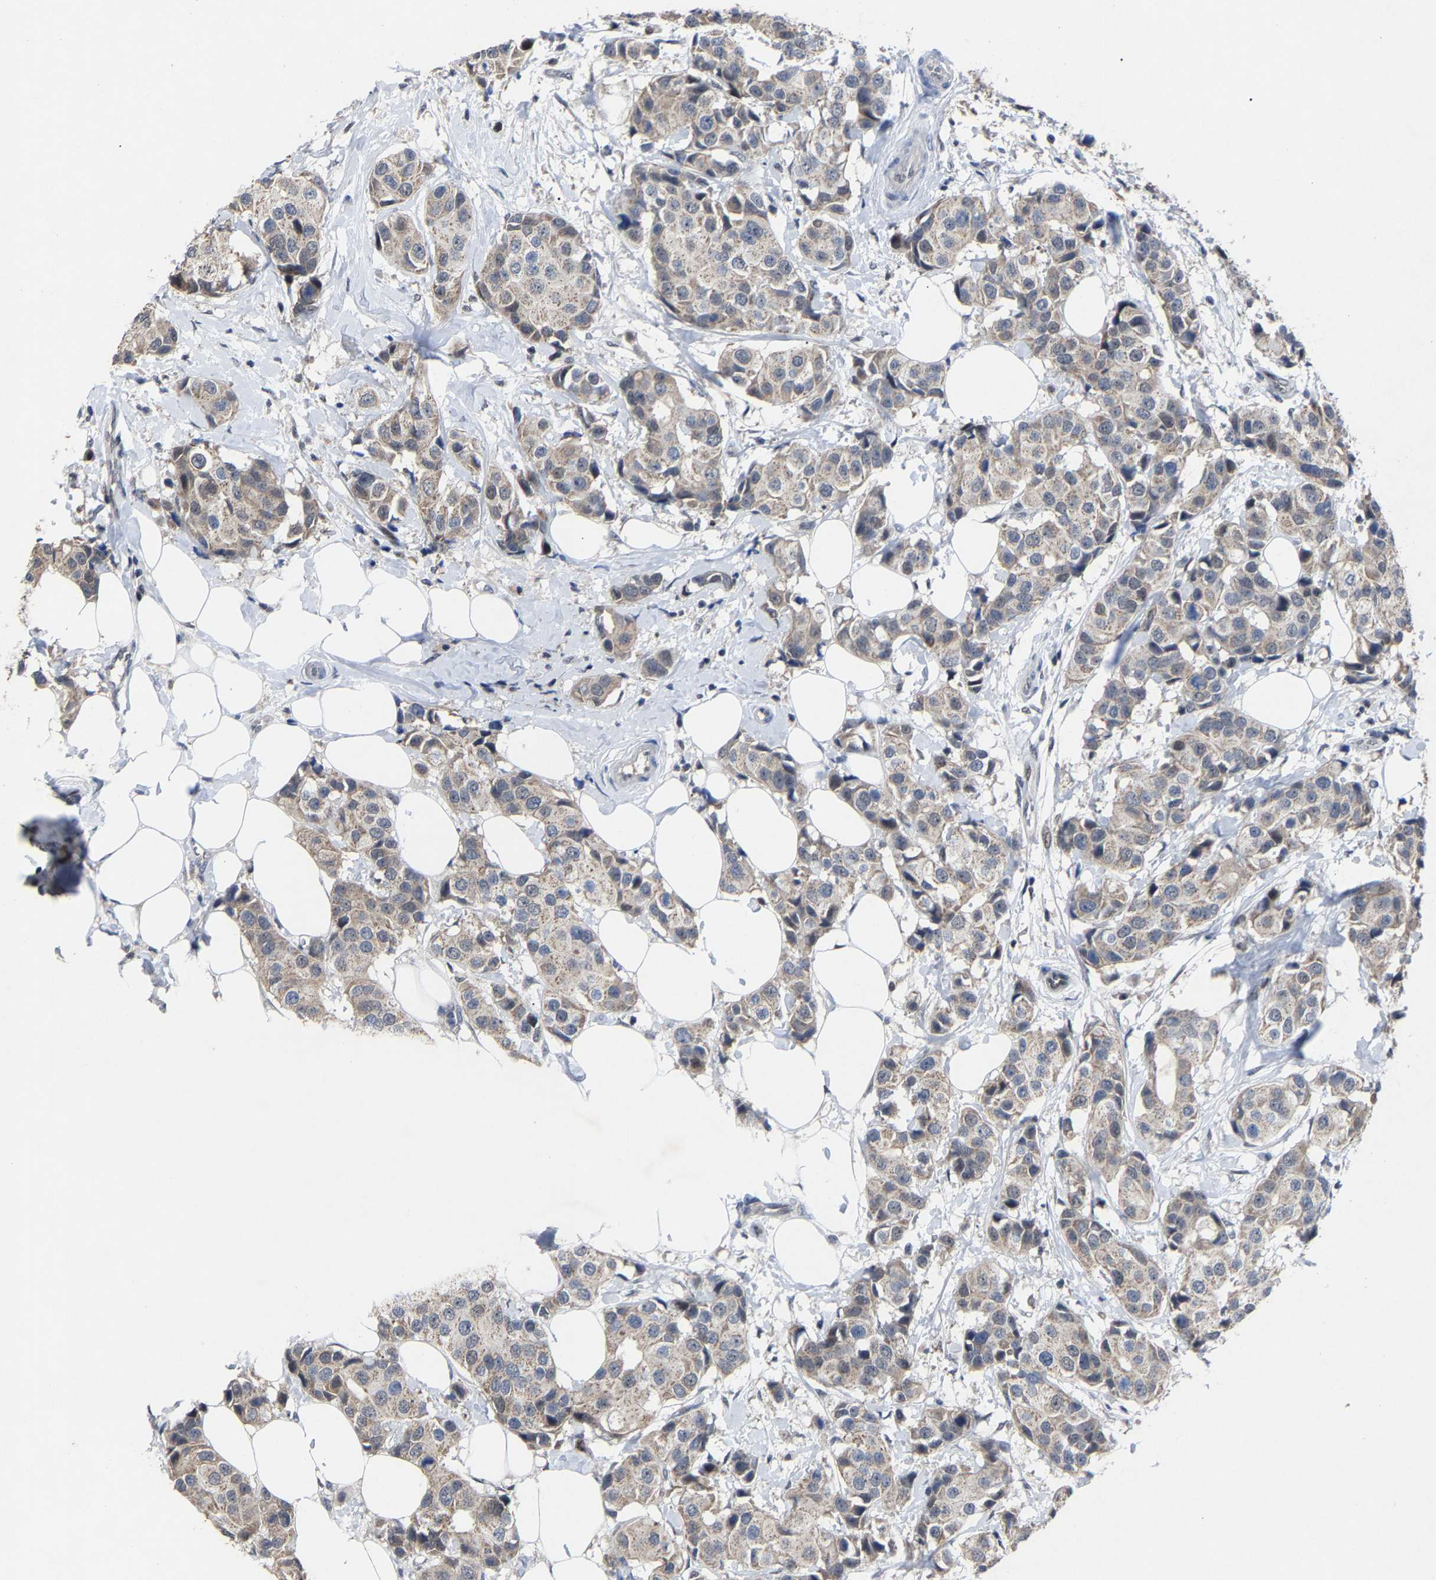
{"staining": {"intensity": "weak", "quantity": ">75%", "location": "cytoplasmic/membranous"}, "tissue": "breast cancer", "cell_type": "Tumor cells", "image_type": "cancer", "snomed": [{"axis": "morphology", "description": "Normal tissue, NOS"}, {"axis": "morphology", "description": "Duct carcinoma"}, {"axis": "topography", "description": "Breast"}], "caption": "Infiltrating ductal carcinoma (breast) was stained to show a protein in brown. There is low levels of weak cytoplasmic/membranous positivity in about >75% of tumor cells.", "gene": "LSM8", "patient": {"sex": "female", "age": 39}}